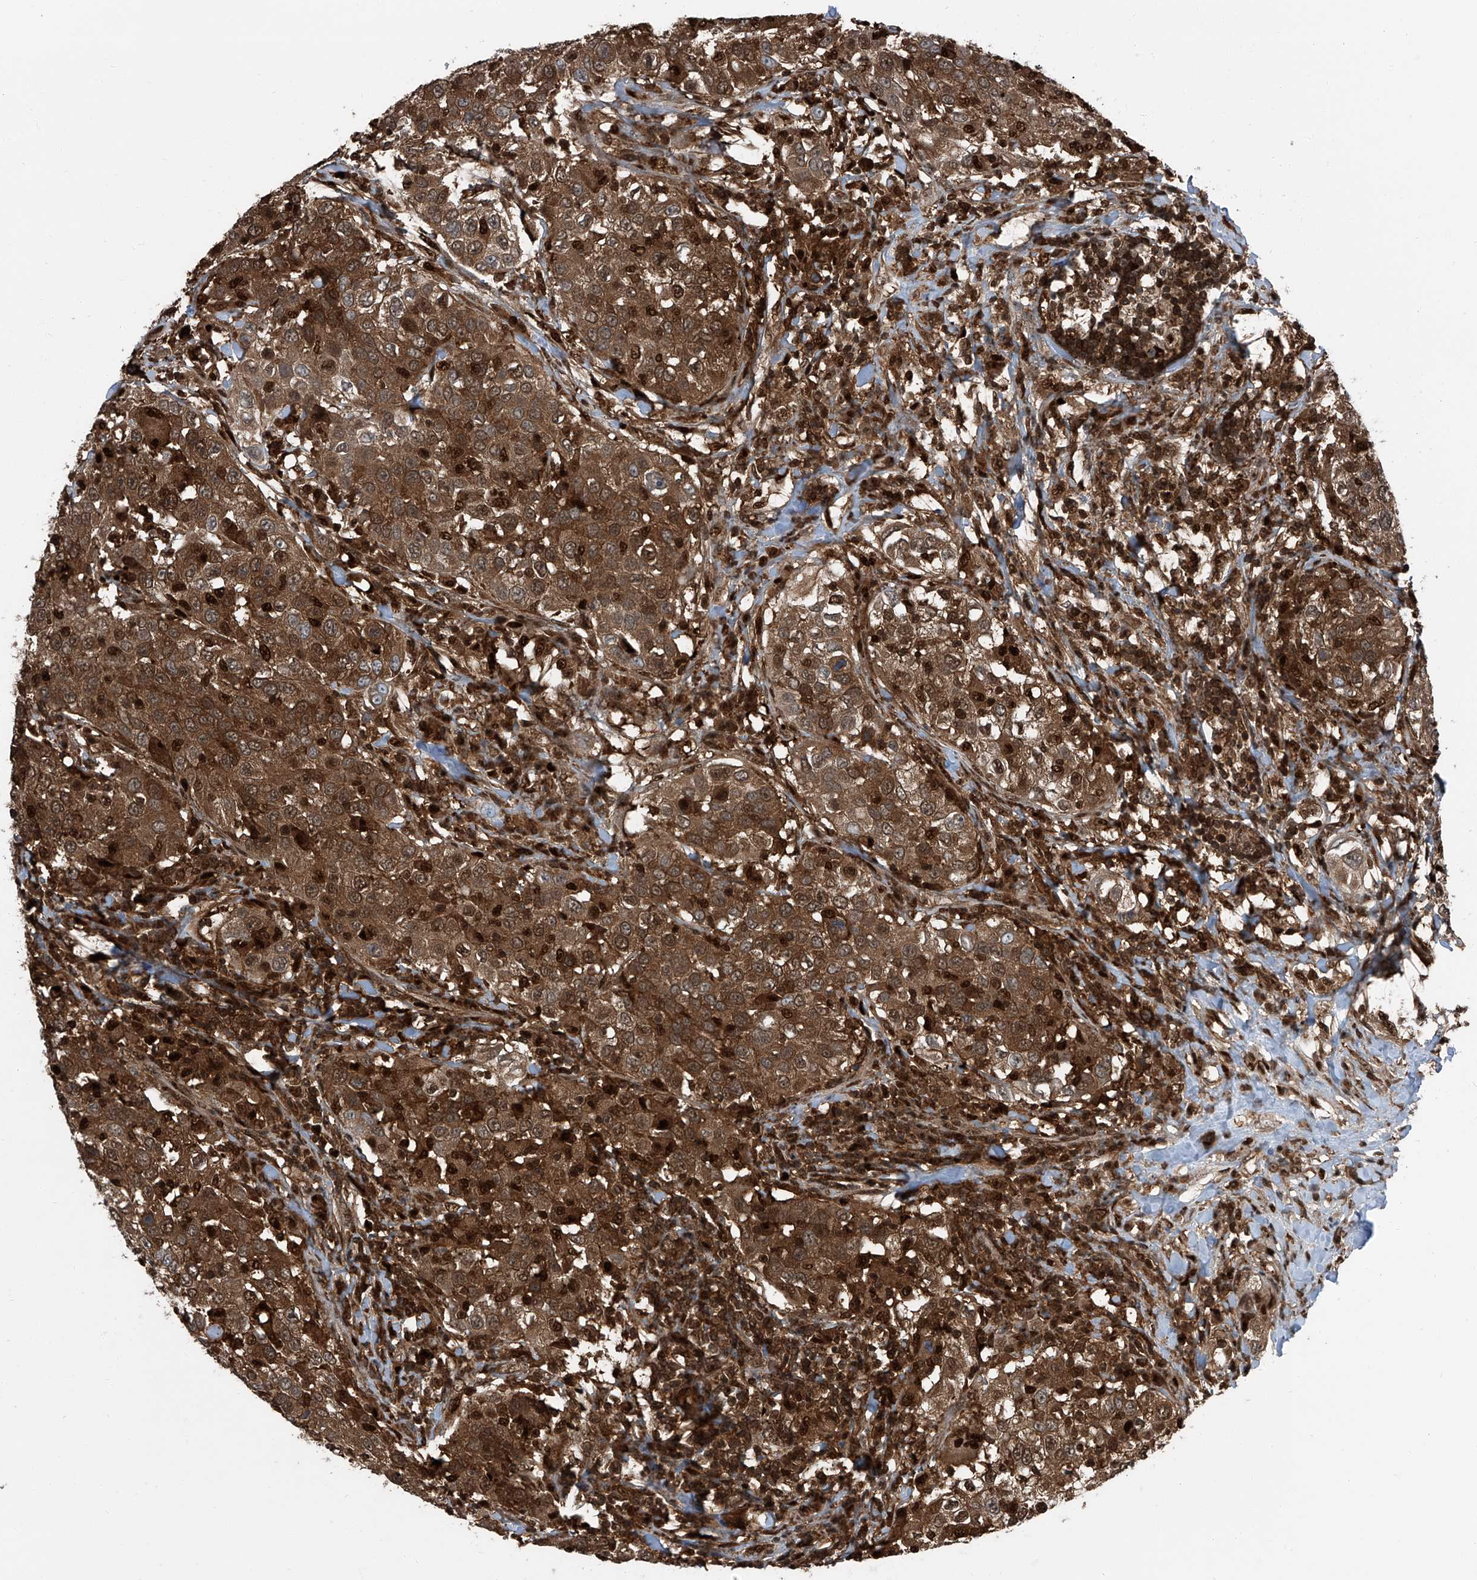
{"staining": {"intensity": "strong", "quantity": ">75%", "location": "cytoplasmic/membranous"}, "tissue": "urothelial cancer", "cell_type": "Tumor cells", "image_type": "cancer", "snomed": [{"axis": "morphology", "description": "Urothelial carcinoma, High grade"}, {"axis": "topography", "description": "Urinary bladder"}], "caption": "High-grade urothelial carcinoma stained with DAB IHC displays high levels of strong cytoplasmic/membranous positivity in approximately >75% of tumor cells. (IHC, brightfield microscopy, high magnification).", "gene": "PSMB10", "patient": {"sex": "female", "age": 80}}